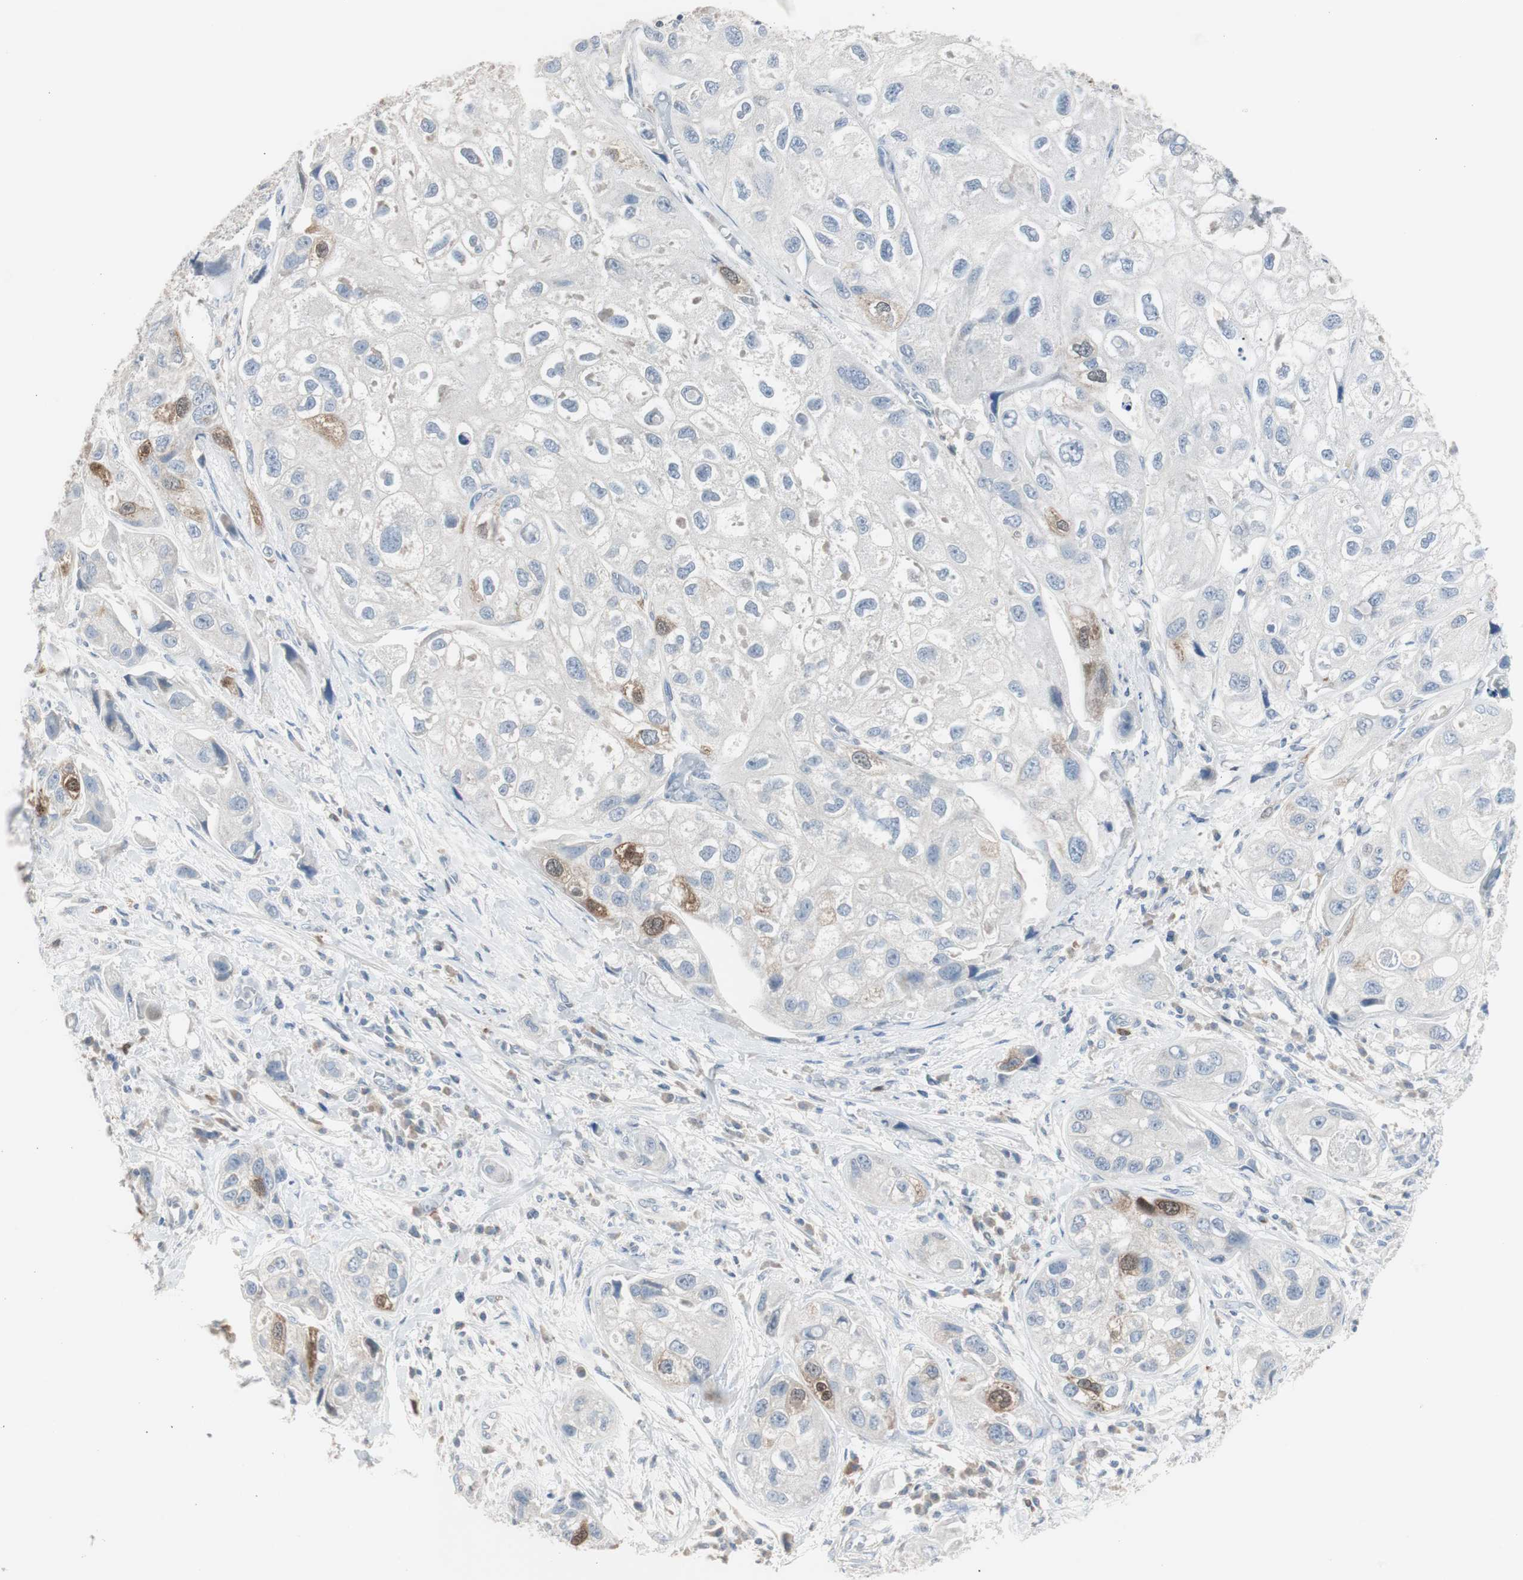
{"staining": {"intensity": "moderate", "quantity": "<25%", "location": "cytoplasmic/membranous"}, "tissue": "urothelial cancer", "cell_type": "Tumor cells", "image_type": "cancer", "snomed": [{"axis": "morphology", "description": "Urothelial carcinoma, High grade"}, {"axis": "topography", "description": "Urinary bladder"}], "caption": "Protein staining by IHC displays moderate cytoplasmic/membranous positivity in approximately <25% of tumor cells in urothelial cancer. The staining was performed using DAB (3,3'-diaminobenzidine) to visualize the protein expression in brown, while the nuclei were stained in blue with hematoxylin (Magnification: 20x).", "gene": "TK1", "patient": {"sex": "female", "age": 64}}